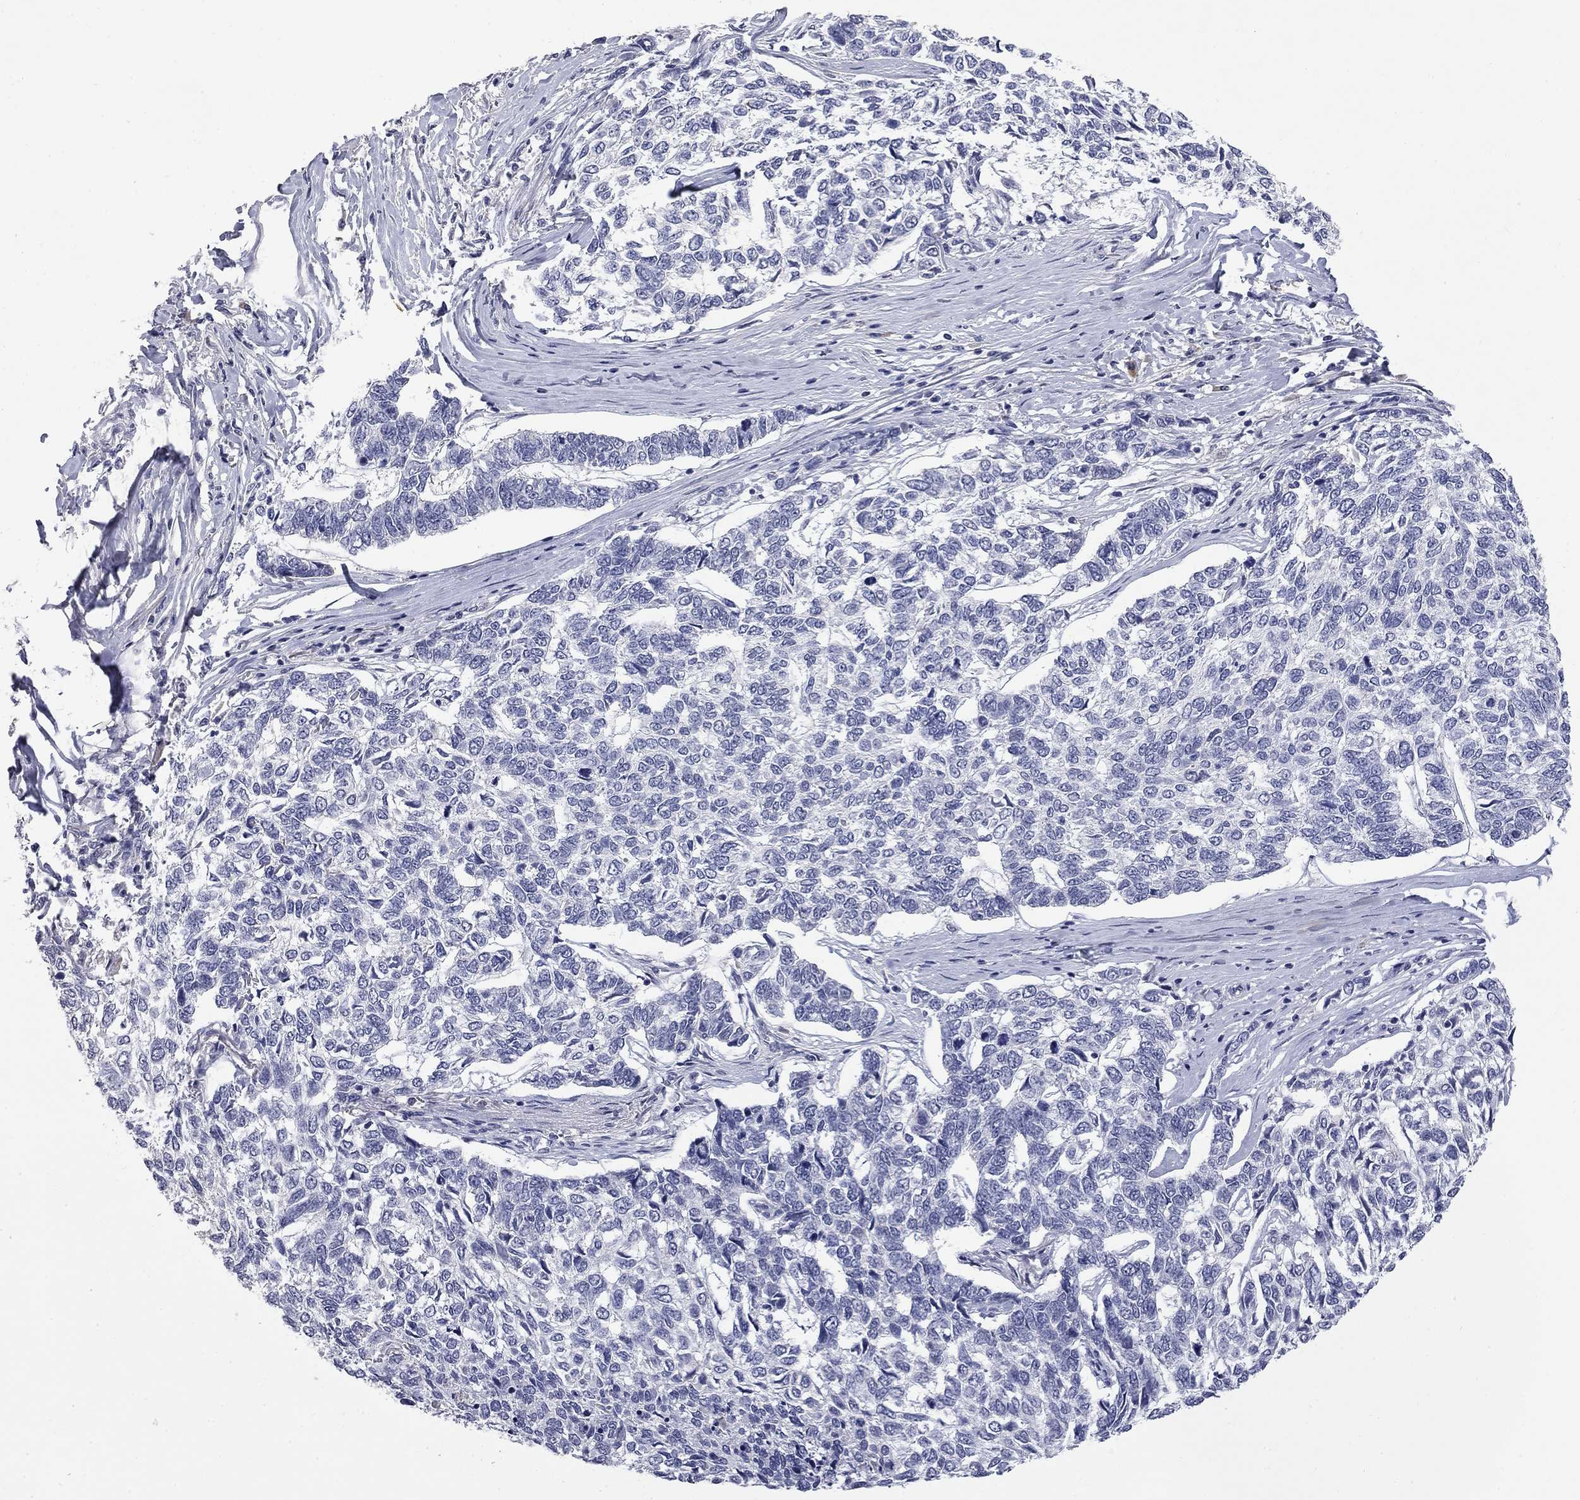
{"staining": {"intensity": "negative", "quantity": "none", "location": "none"}, "tissue": "skin cancer", "cell_type": "Tumor cells", "image_type": "cancer", "snomed": [{"axis": "morphology", "description": "Basal cell carcinoma"}, {"axis": "topography", "description": "Skin"}], "caption": "There is no significant positivity in tumor cells of skin basal cell carcinoma.", "gene": "SLC51A", "patient": {"sex": "female", "age": 65}}